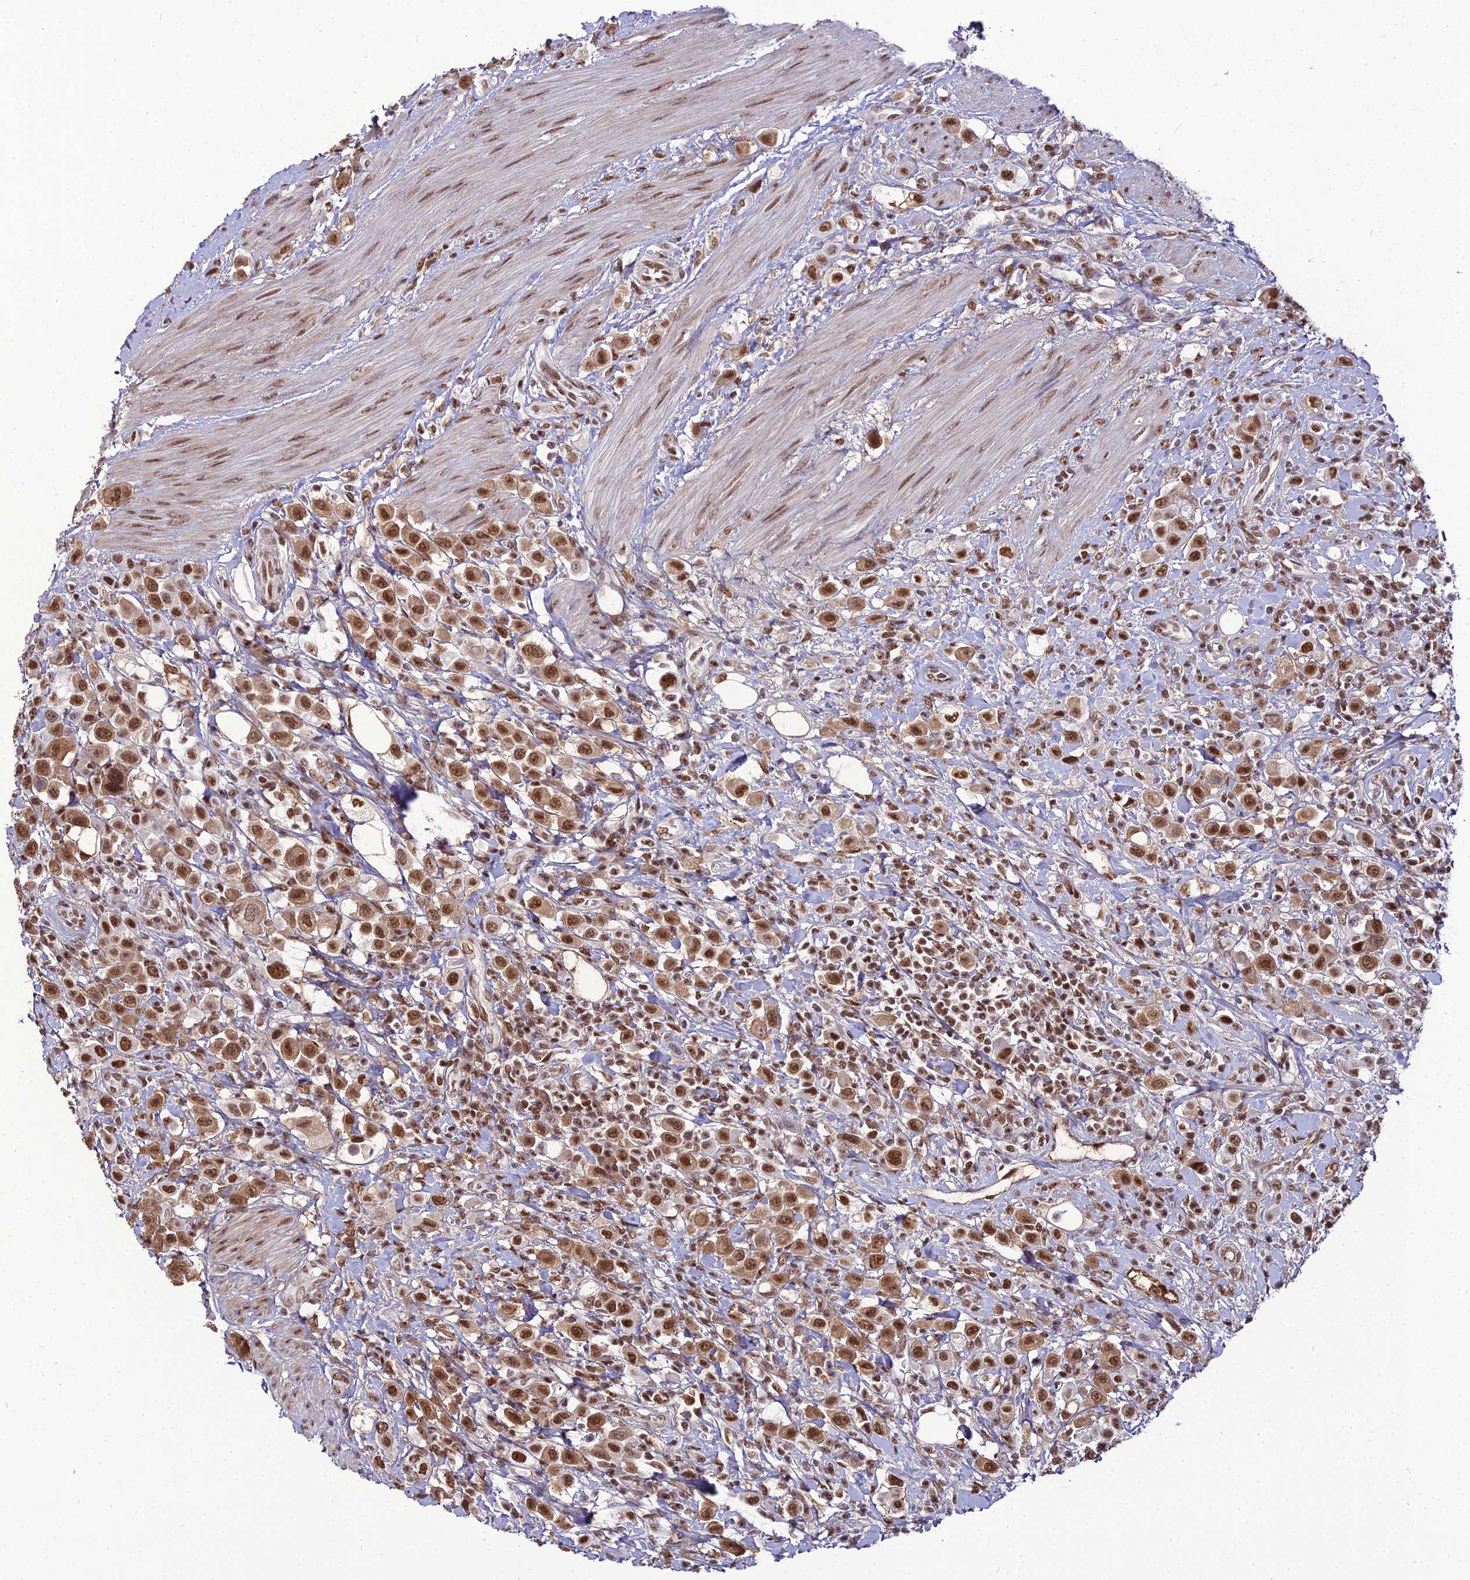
{"staining": {"intensity": "strong", "quantity": ">75%", "location": "cytoplasmic/membranous,nuclear"}, "tissue": "urothelial cancer", "cell_type": "Tumor cells", "image_type": "cancer", "snomed": [{"axis": "morphology", "description": "Urothelial carcinoma, High grade"}, {"axis": "topography", "description": "Urinary bladder"}], "caption": "Immunohistochemical staining of high-grade urothelial carcinoma displays high levels of strong cytoplasmic/membranous and nuclear protein expression in approximately >75% of tumor cells.", "gene": "RBM12", "patient": {"sex": "male", "age": 50}}